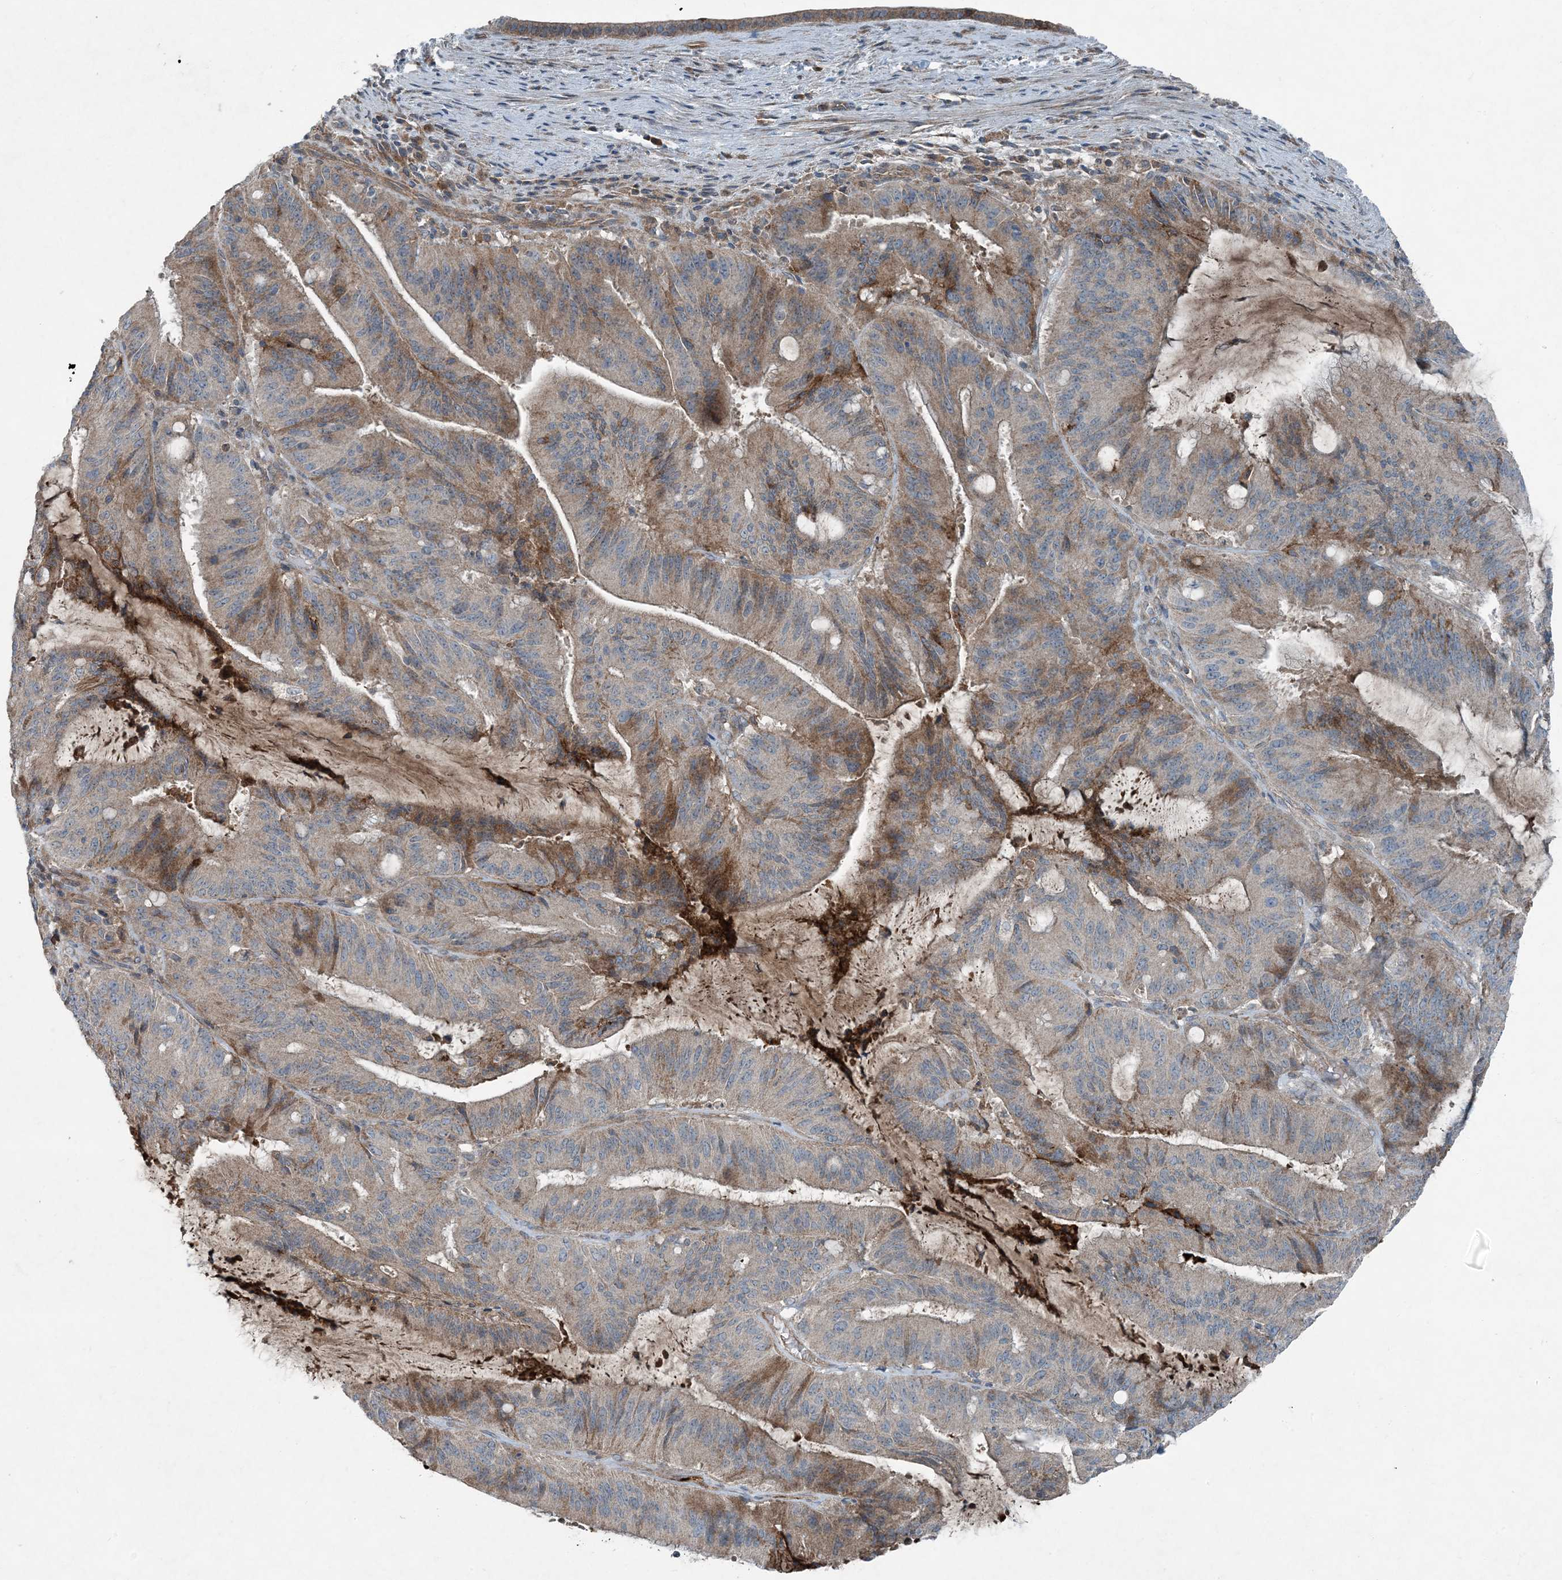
{"staining": {"intensity": "moderate", "quantity": "25%-75%", "location": "cytoplasmic/membranous"}, "tissue": "liver cancer", "cell_type": "Tumor cells", "image_type": "cancer", "snomed": [{"axis": "morphology", "description": "Normal tissue, NOS"}, {"axis": "morphology", "description": "Cholangiocarcinoma"}, {"axis": "topography", "description": "Liver"}, {"axis": "topography", "description": "Peripheral nerve tissue"}], "caption": "Protein staining of liver cholangiocarcinoma tissue exhibits moderate cytoplasmic/membranous expression in approximately 25%-75% of tumor cells. Nuclei are stained in blue.", "gene": "APOM", "patient": {"sex": "female", "age": 73}}